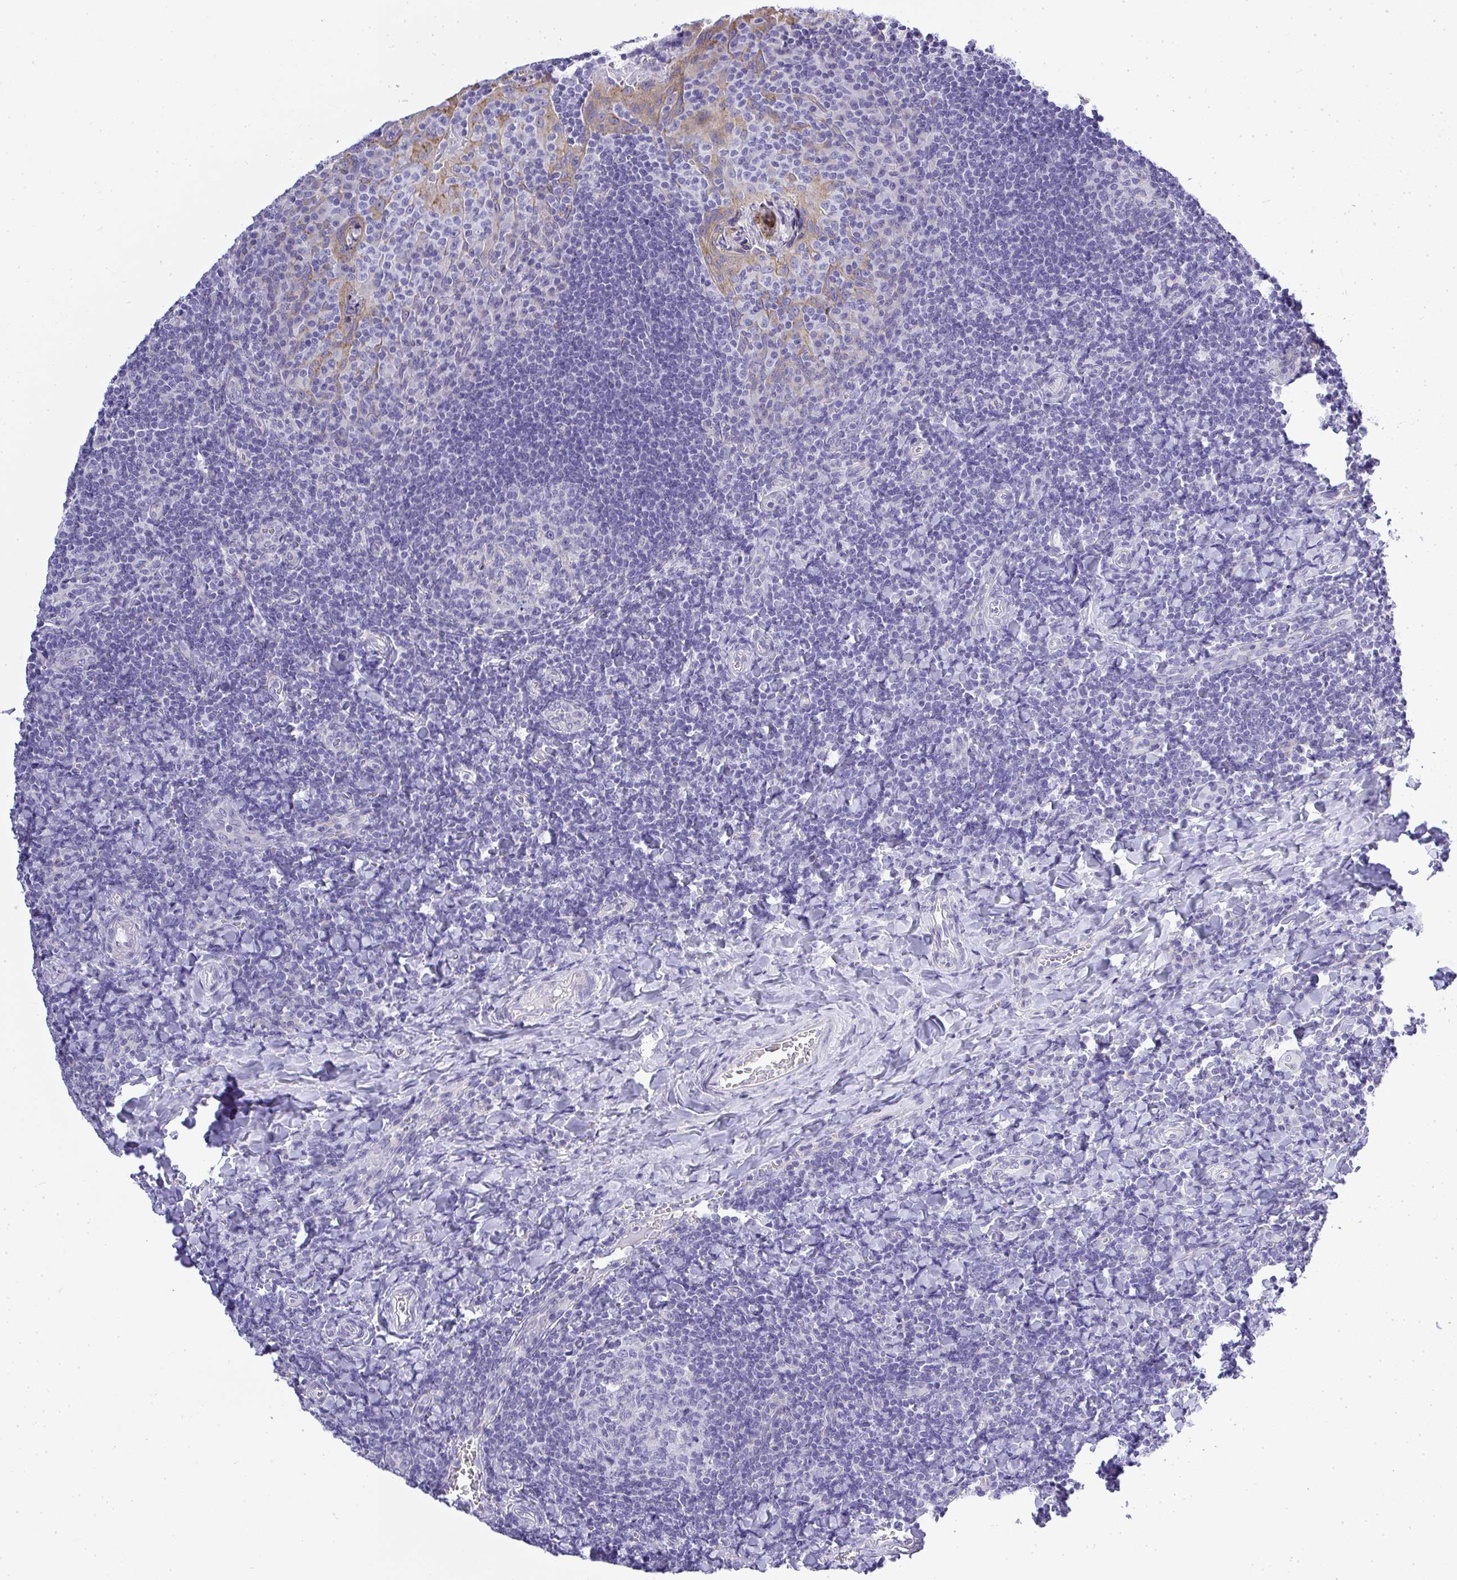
{"staining": {"intensity": "negative", "quantity": "none", "location": "none"}, "tissue": "tonsil", "cell_type": "Germinal center cells", "image_type": "normal", "snomed": [{"axis": "morphology", "description": "Normal tissue, NOS"}, {"axis": "topography", "description": "Tonsil"}], "caption": "IHC of unremarkable tonsil demonstrates no positivity in germinal center cells.", "gene": "PLPPR3", "patient": {"sex": "male", "age": 17}}